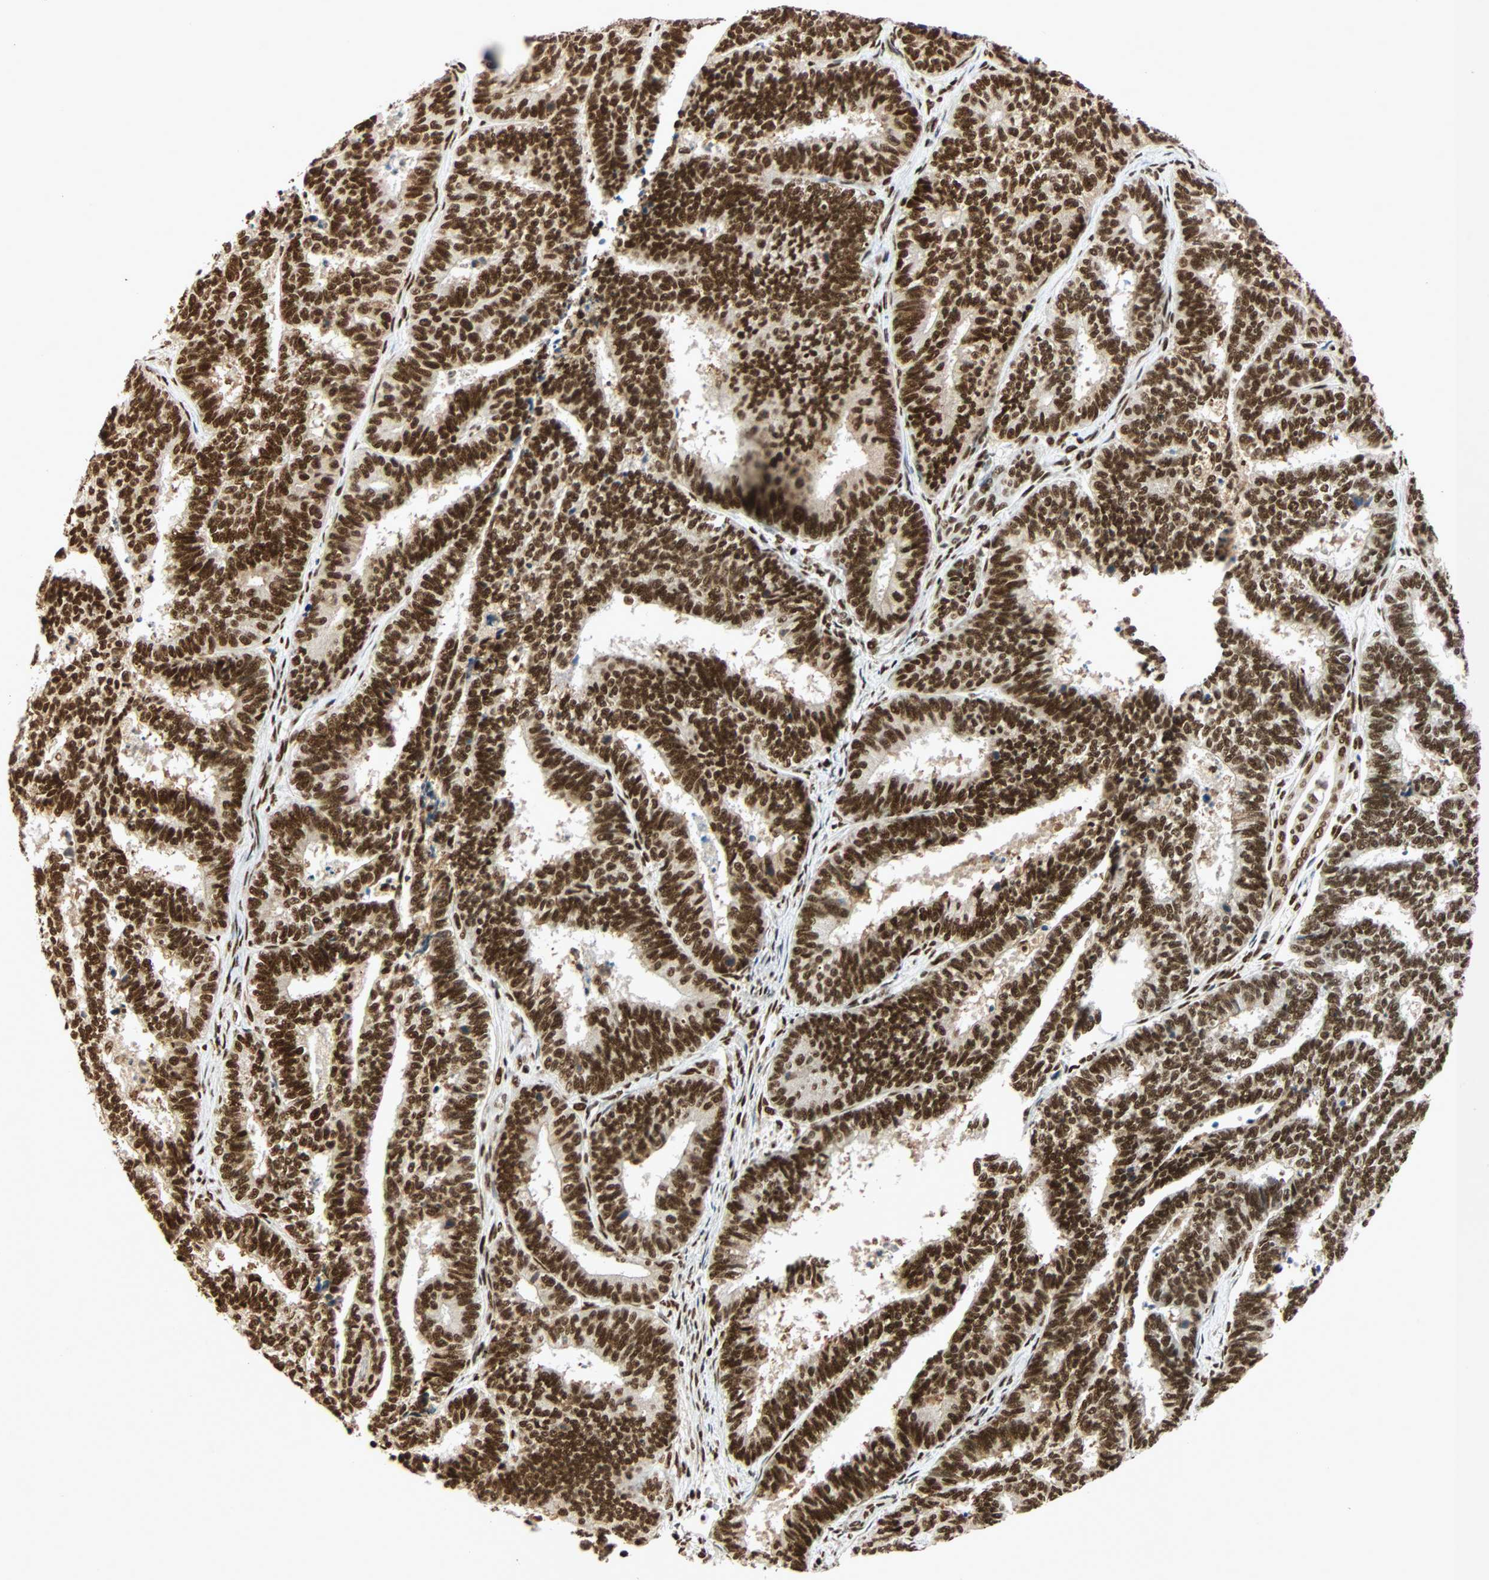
{"staining": {"intensity": "strong", "quantity": ">75%", "location": "nuclear"}, "tissue": "endometrial cancer", "cell_type": "Tumor cells", "image_type": "cancer", "snomed": [{"axis": "morphology", "description": "Adenocarcinoma, NOS"}, {"axis": "topography", "description": "Endometrium"}], "caption": "Brown immunohistochemical staining in endometrial cancer exhibits strong nuclear positivity in about >75% of tumor cells. The staining was performed using DAB (3,3'-diaminobenzidine) to visualize the protein expression in brown, while the nuclei were stained in blue with hematoxylin (Magnification: 20x).", "gene": "CDK12", "patient": {"sex": "female", "age": 70}}